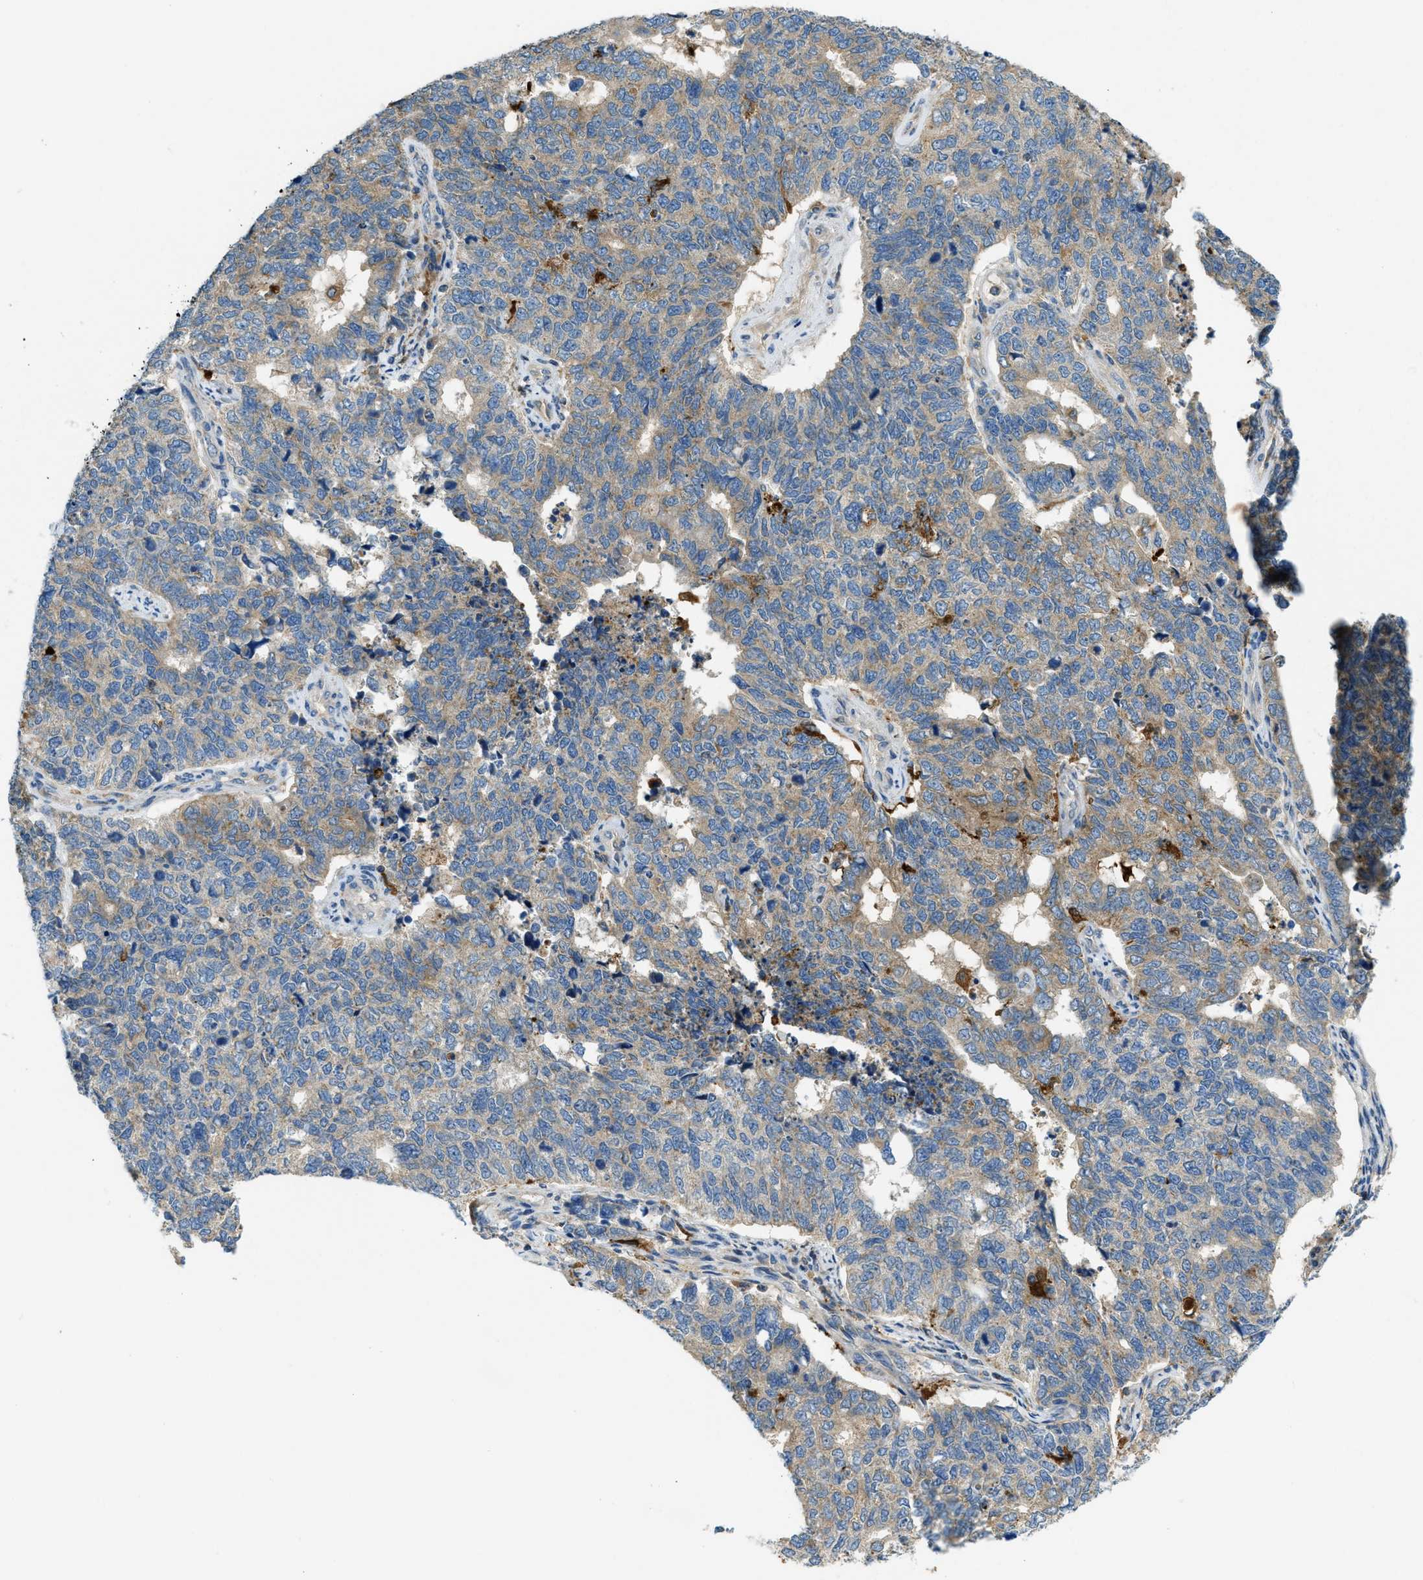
{"staining": {"intensity": "weak", "quantity": ">75%", "location": "cytoplasmic/membranous"}, "tissue": "cervical cancer", "cell_type": "Tumor cells", "image_type": "cancer", "snomed": [{"axis": "morphology", "description": "Squamous cell carcinoma, NOS"}, {"axis": "topography", "description": "Cervix"}], "caption": "Immunohistochemical staining of cervical cancer reveals low levels of weak cytoplasmic/membranous protein expression in about >75% of tumor cells. The staining was performed using DAB (3,3'-diaminobenzidine) to visualize the protein expression in brown, while the nuclei were stained in blue with hematoxylin (Magnification: 20x).", "gene": "RFFL", "patient": {"sex": "female", "age": 63}}